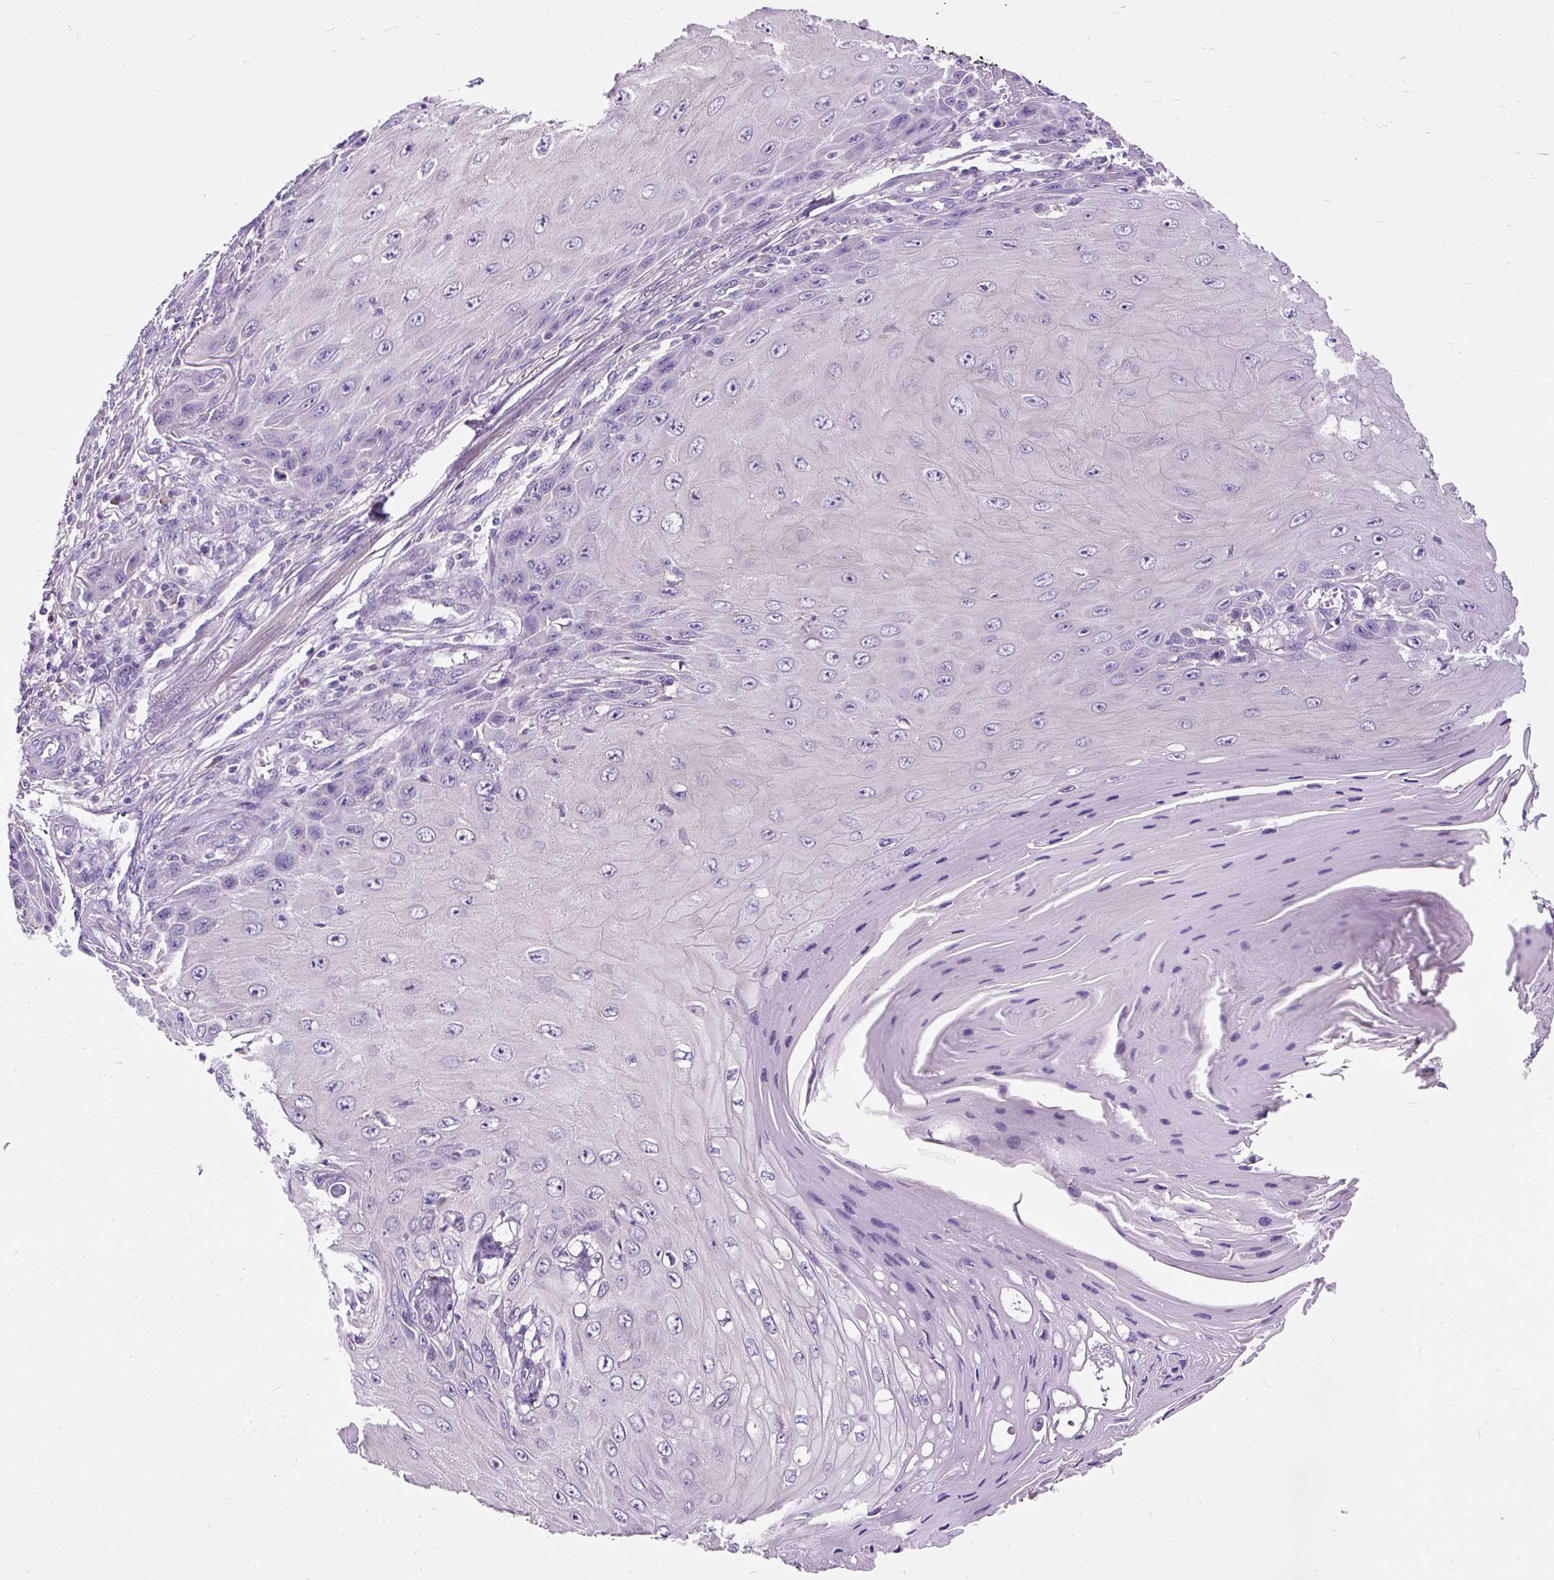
{"staining": {"intensity": "negative", "quantity": "none", "location": "none"}, "tissue": "skin cancer", "cell_type": "Tumor cells", "image_type": "cancer", "snomed": [{"axis": "morphology", "description": "Squamous cell carcinoma, NOS"}, {"axis": "topography", "description": "Skin"}], "caption": "A micrograph of human squamous cell carcinoma (skin) is negative for staining in tumor cells.", "gene": "GBX1", "patient": {"sex": "female", "age": 73}}